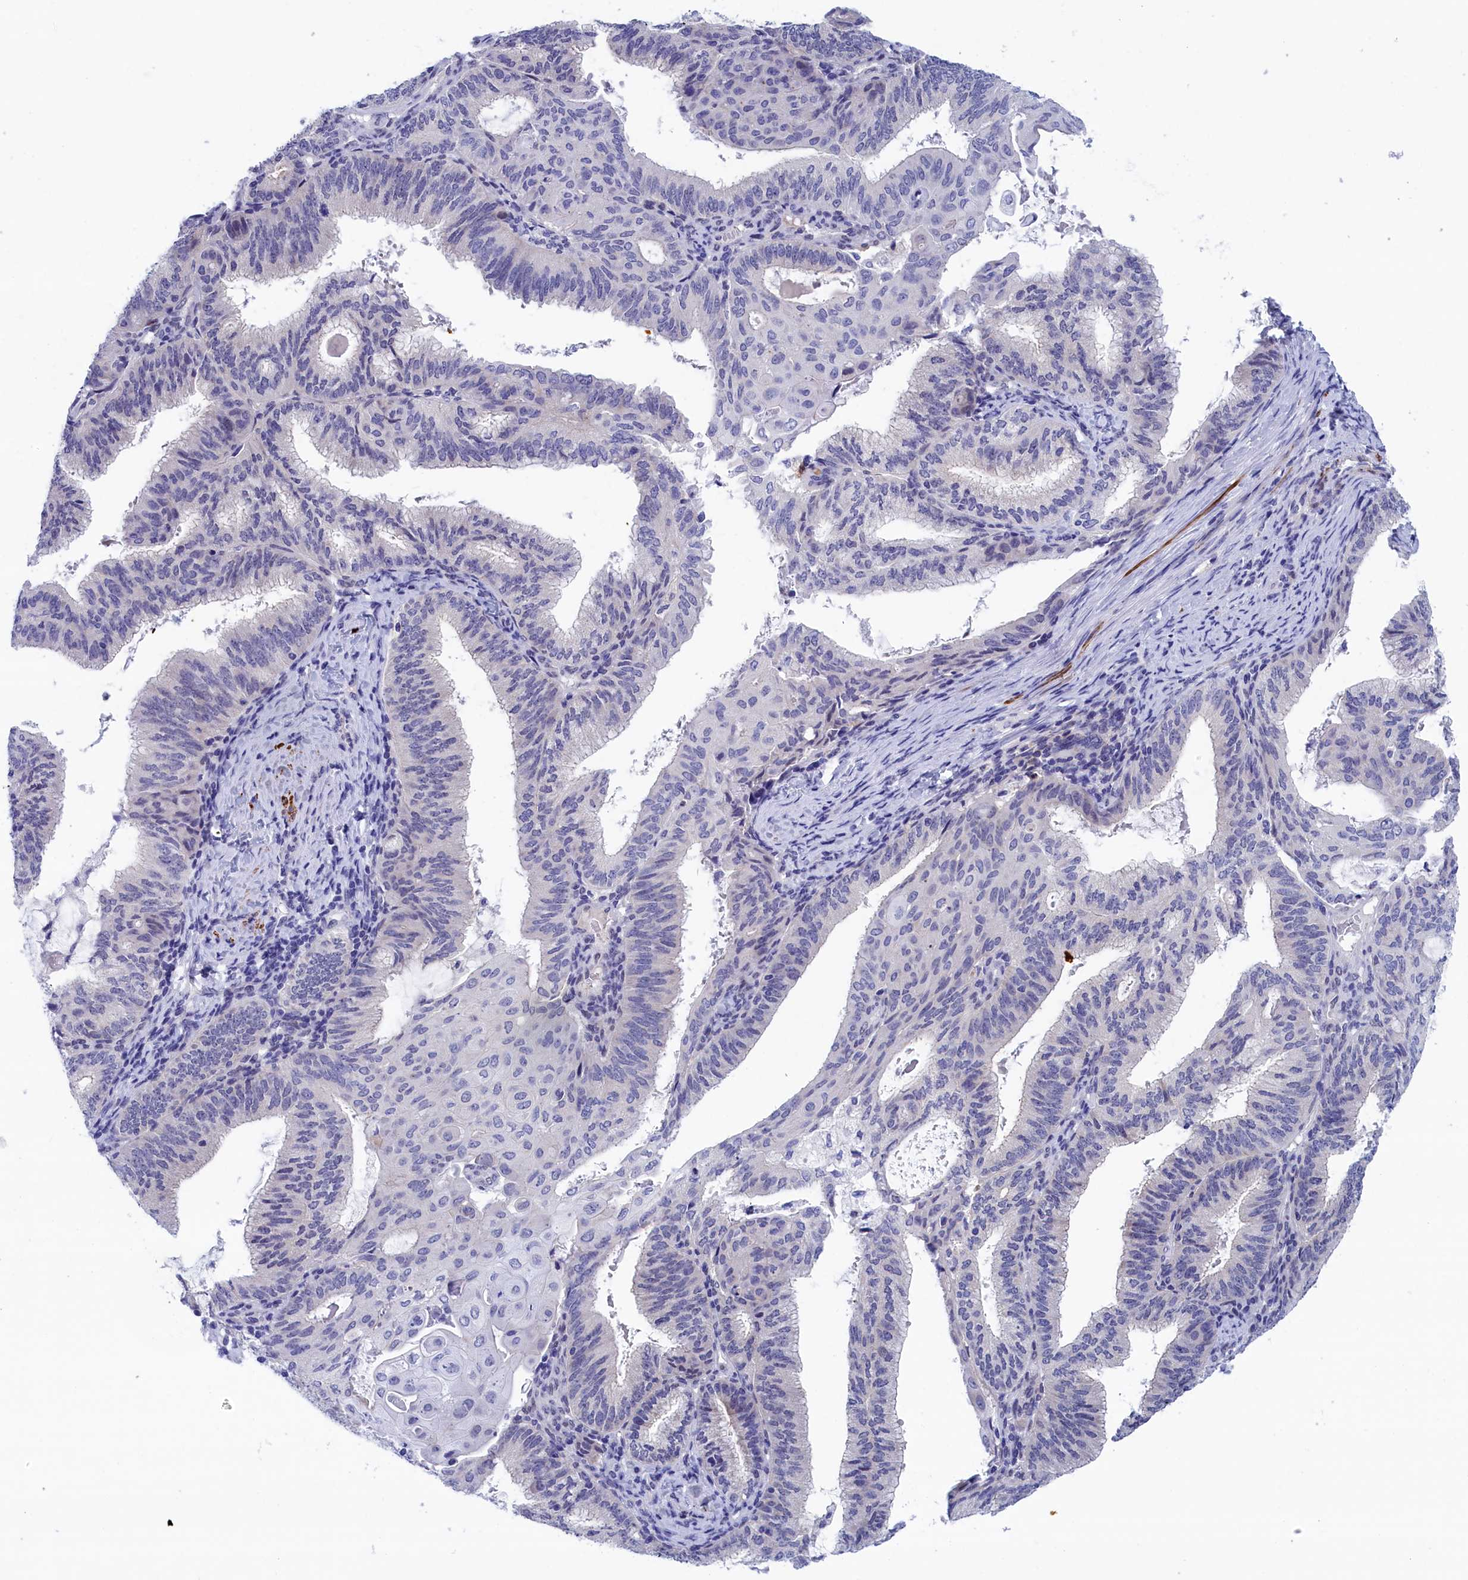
{"staining": {"intensity": "negative", "quantity": "none", "location": "none"}, "tissue": "endometrial cancer", "cell_type": "Tumor cells", "image_type": "cancer", "snomed": [{"axis": "morphology", "description": "Adenocarcinoma, NOS"}, {"axis": "topography", "description": "Endometrium"}], "caption": "Tumor cells are negative for brown protein staining in endometrial cancer.", "gene": "WDR83", "patient": {"sex": "female", "age": 49}}